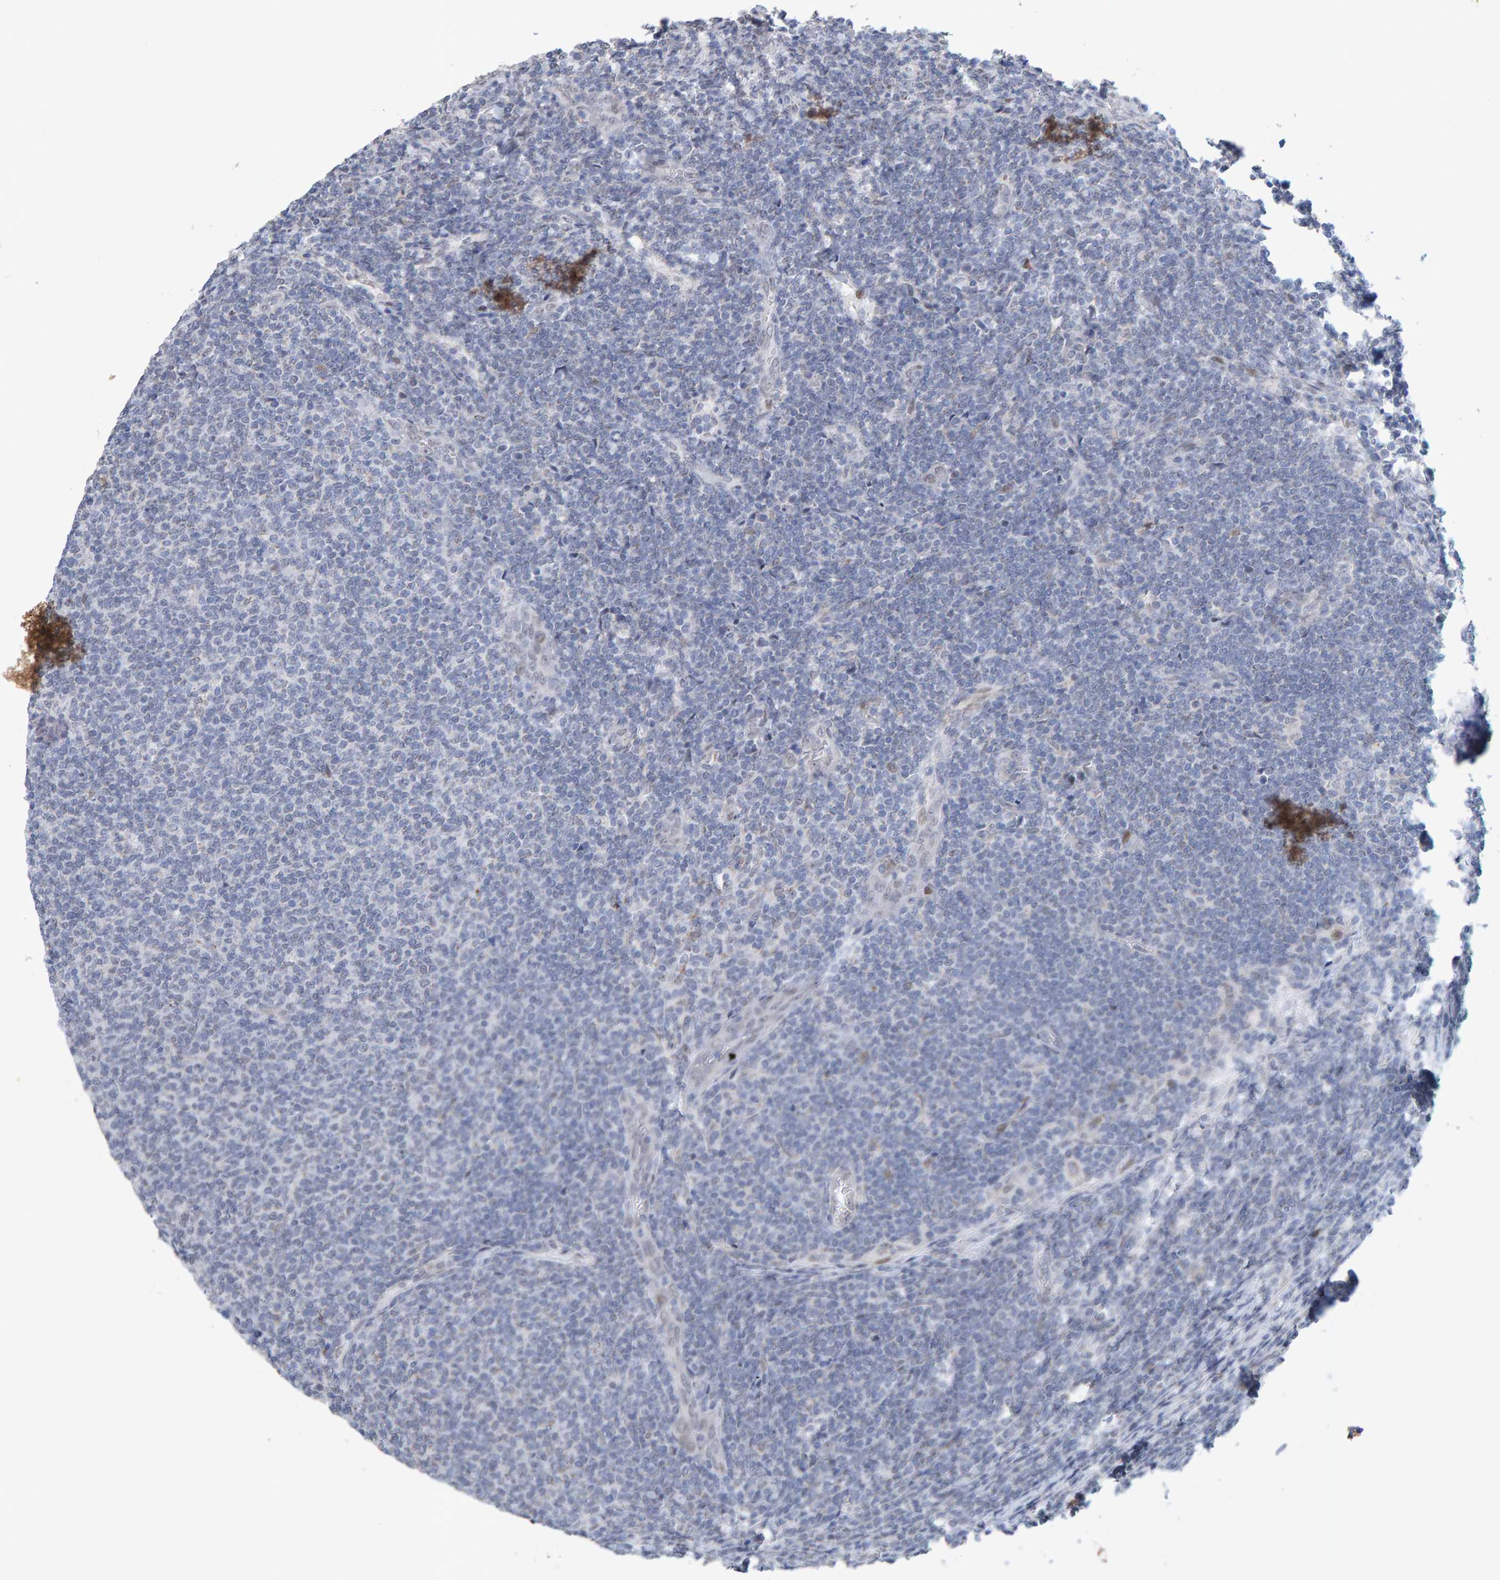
{"staining": {"intensity": "negative", "quantity": "none", "location": "none"}, "tissue": "lymphoma", "cell_type": "Tumor cells", "image_type": "cancer", "snomed": [{"axis": "morphology", "description": "Malignant lymphoma, non-Hodgkin's type, Low grade"}, {"axis": "topography", "description": "Lymph node"}], "caption": "A high-resolution micrograph shows IHC staining of malignant lymphoma, non-Hodgkin's type (low-grade), which shows no significant expression in tumor cells.", "gene": "USP43", "patient": {"sex": "male", "age": 66}}